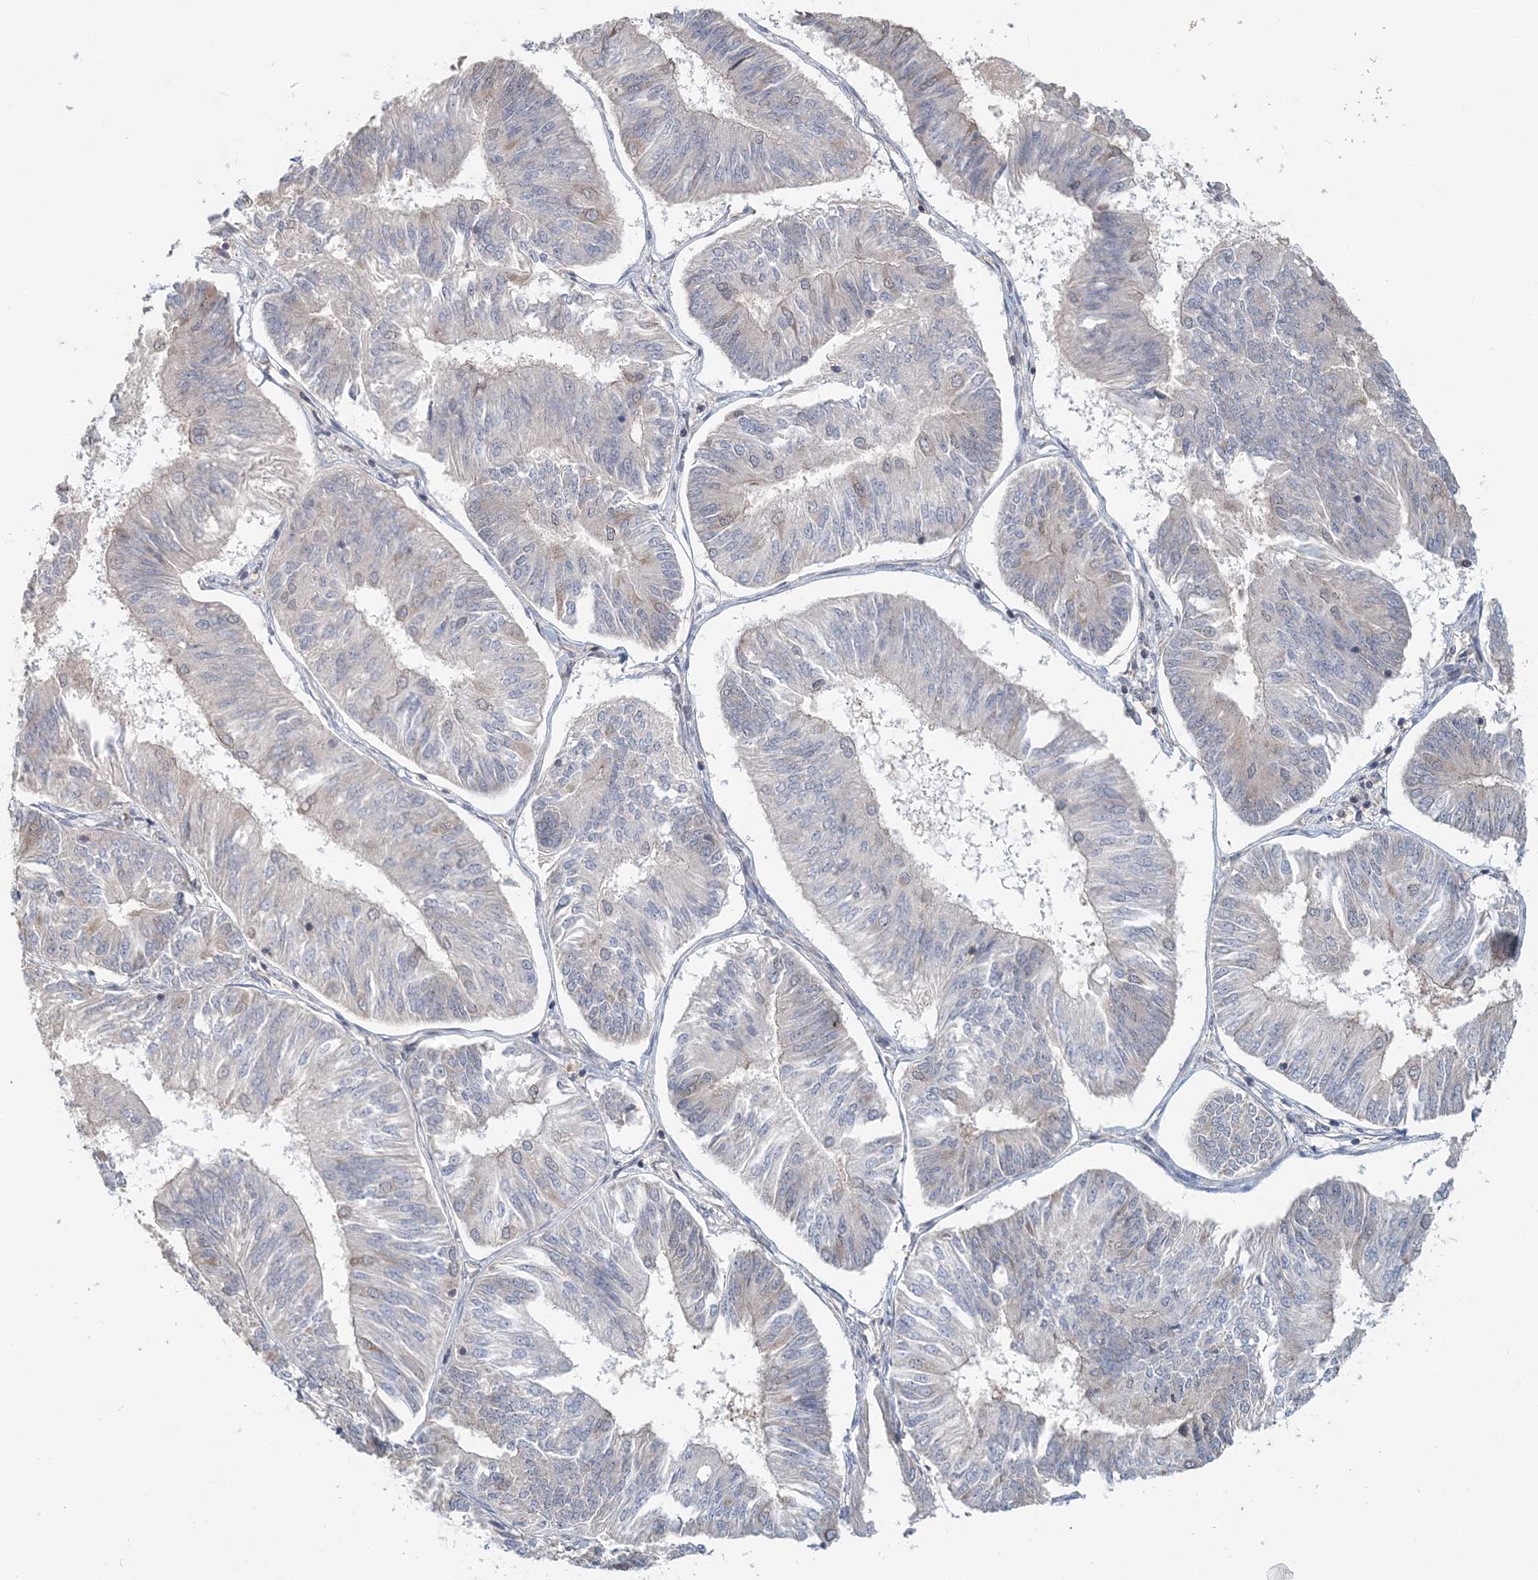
{"staining": {"intensity": "negative", "quantity": "none", "location": "none"}, "tissue": "endometrial cancer", "cell_type": "Tumor cells", "image_type": "cancer", "snomed": [{"axis": "morphology", "description": "Adenocarcinoma, NOS"}, {"axis": "topography", "description": "Endometrium"}], "caption": "IHC of endometrial adenocarcinoma exhibits no positivity in tumor cells.", "gene": "RNF25", "patient": {"sex": "female", "age": 58}}